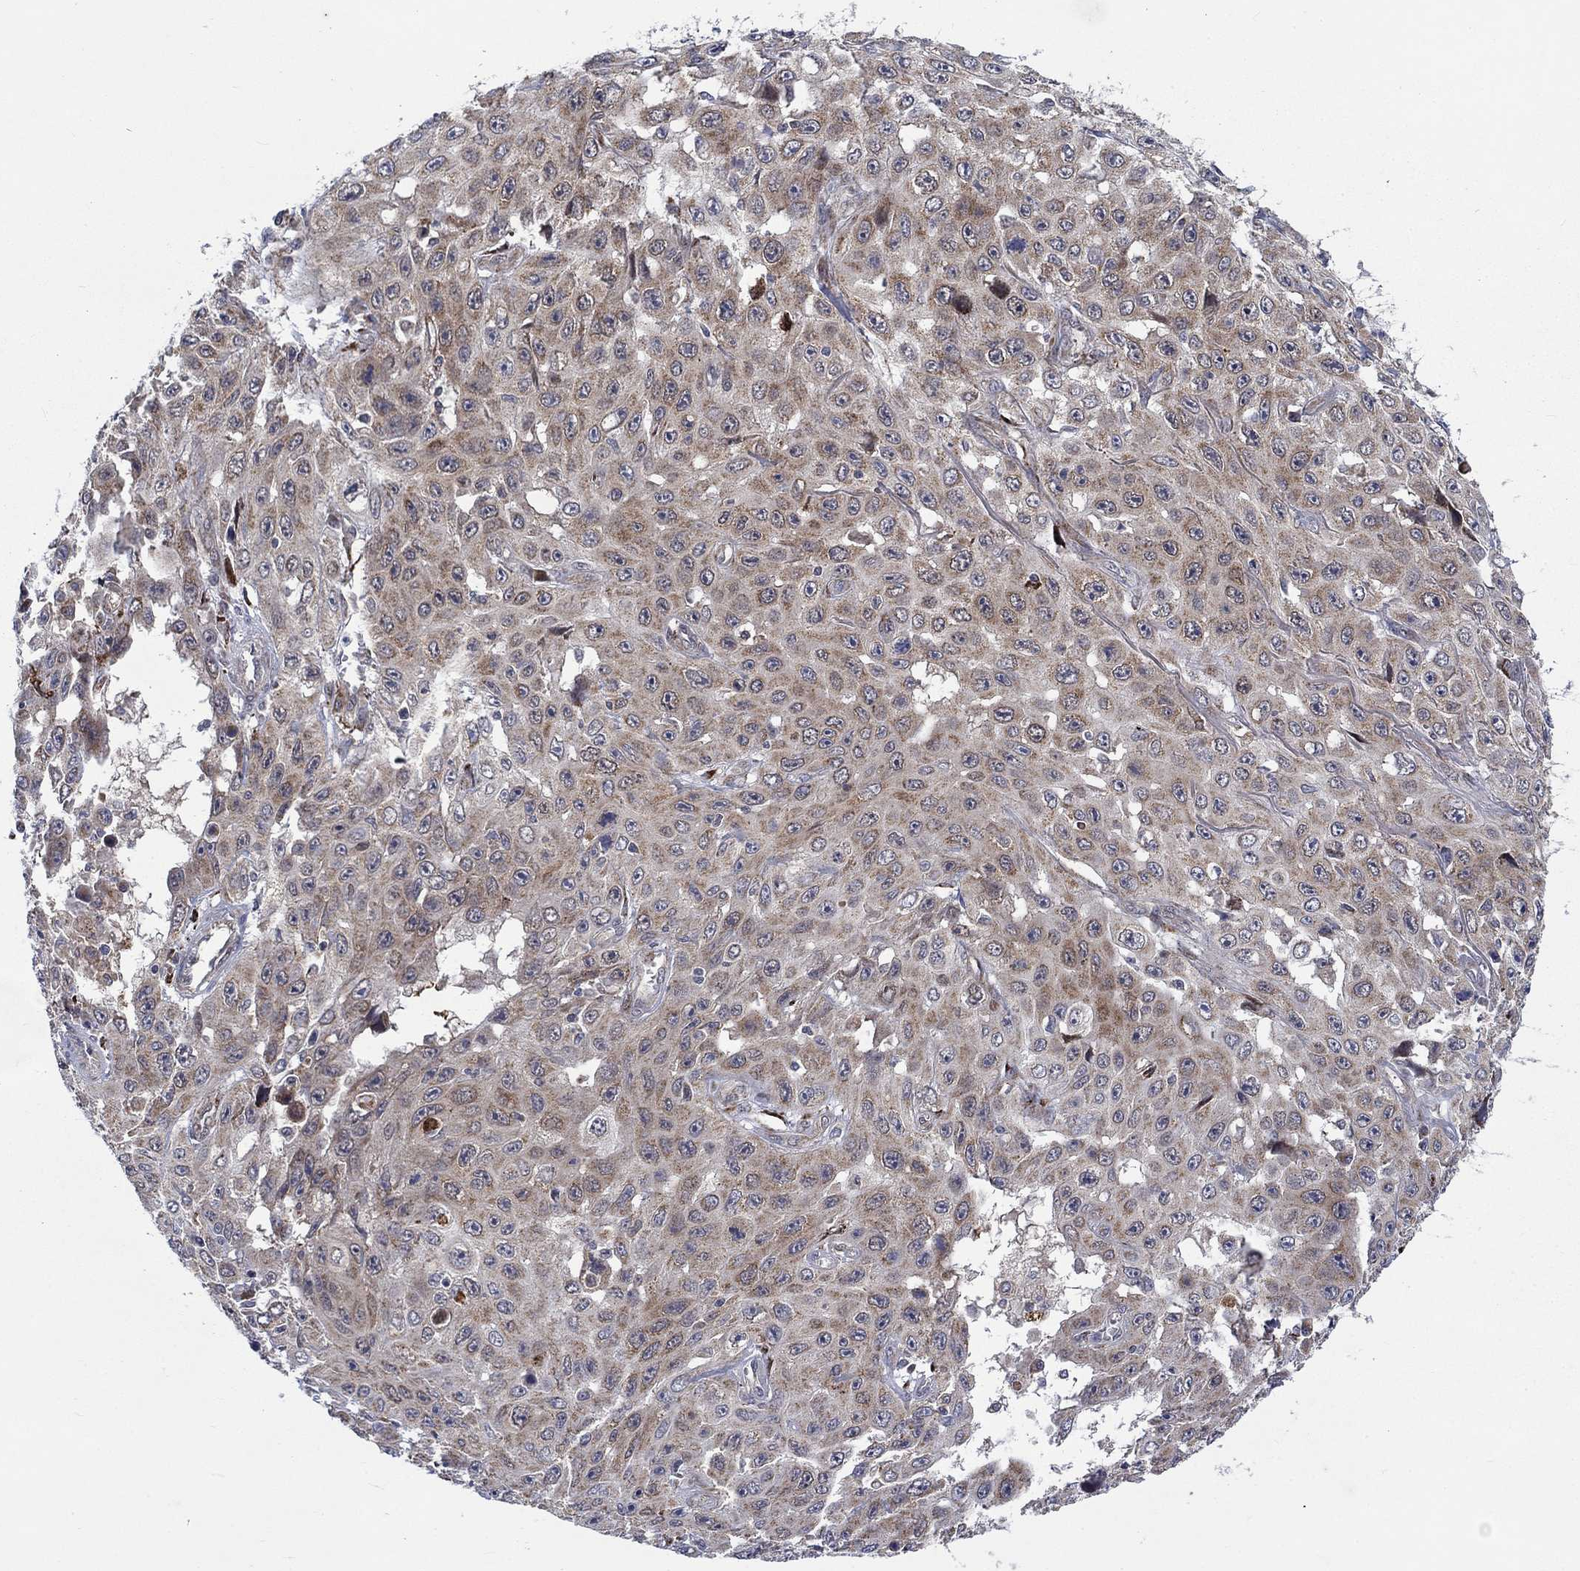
{"staining": {"intensity": "moderate", "quantity": "25%-75%", "location": "cytoplasmic/membranous"}, "tissue": "skin cancer", "cell_type": "Tumor cells", "image_type": "cancer", "snomed": [{"axis": "morphology", "description": "Squamous cell carcinoma, NOS"}, {"axis": "topography", "description": "Skin"}], "caption": "Immunohistochemistry (IHC) staining of skin cancer, which demonstrates medium levels of moderate cytoplasmic/membranous staining in about 25%-75% of tumor cells indicating moderate cytoplasmic/membranous protein staining. The staining was performed using DAB (brown) for protein detection and nuclei were counterstained in hematoxylin (blue).", "gene": "SLC35F2", "patient": {"sex": "male", "age": 82}}